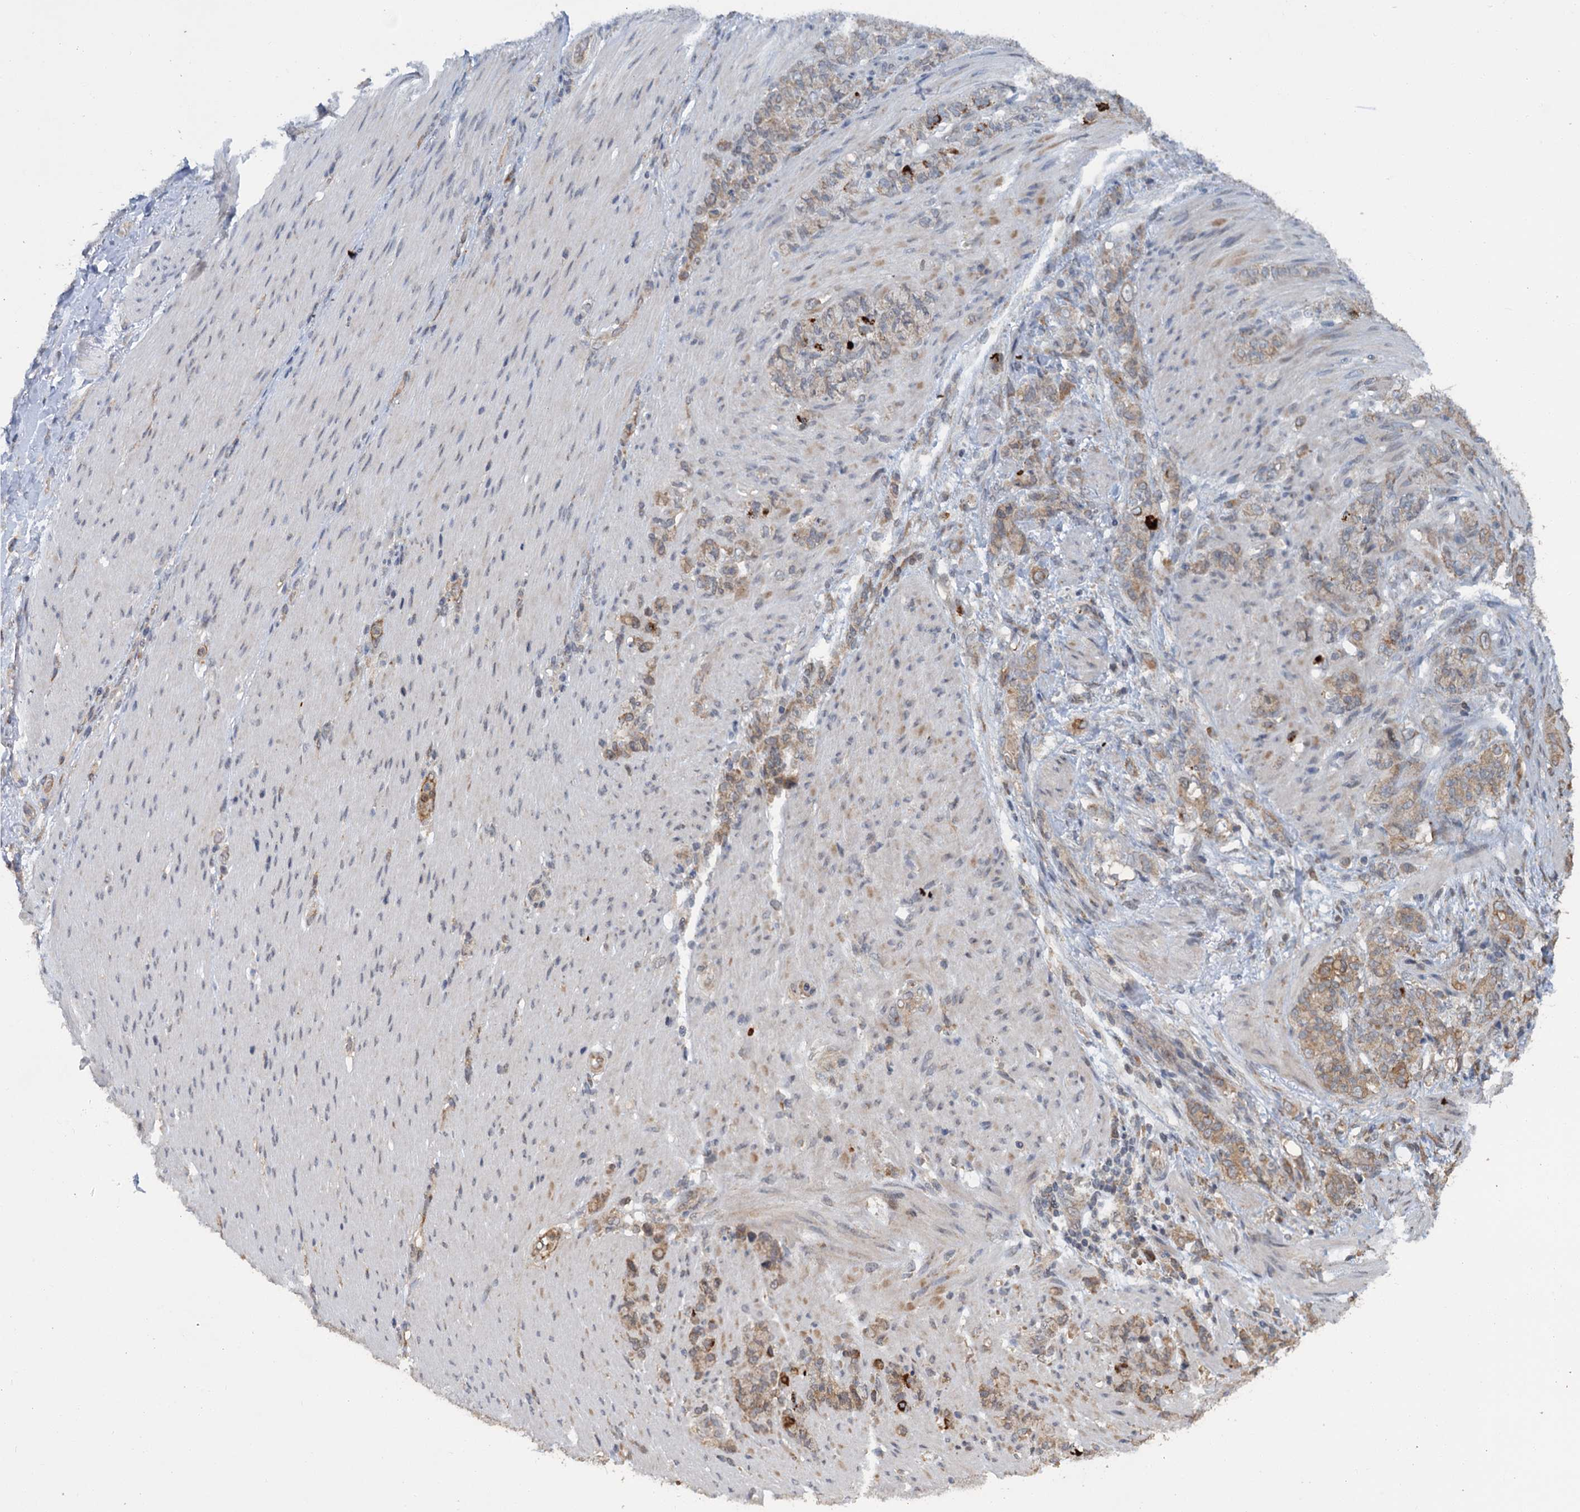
{"staining": {"intensity": "weak", "quantity": ">75%", "location": "cytoplasmic/membranous"}, "tissue": "stomach cancer", "cell_type": "Tumor cells", "image_type": "cancer", "snomed": [{"axis": "morphology", "description": "Adenocarcinoma, NOS"}, {"axis": "topography", "description": "Stomach"}], "caption": "Protein analysis of adenocarcinoma (stomach) tissue reveals weak cytoplasmic/membranous positivity in about >75% of tumor cells.", "gene": "KANSL2", "patient": {"sex": "female", "age": 79}}